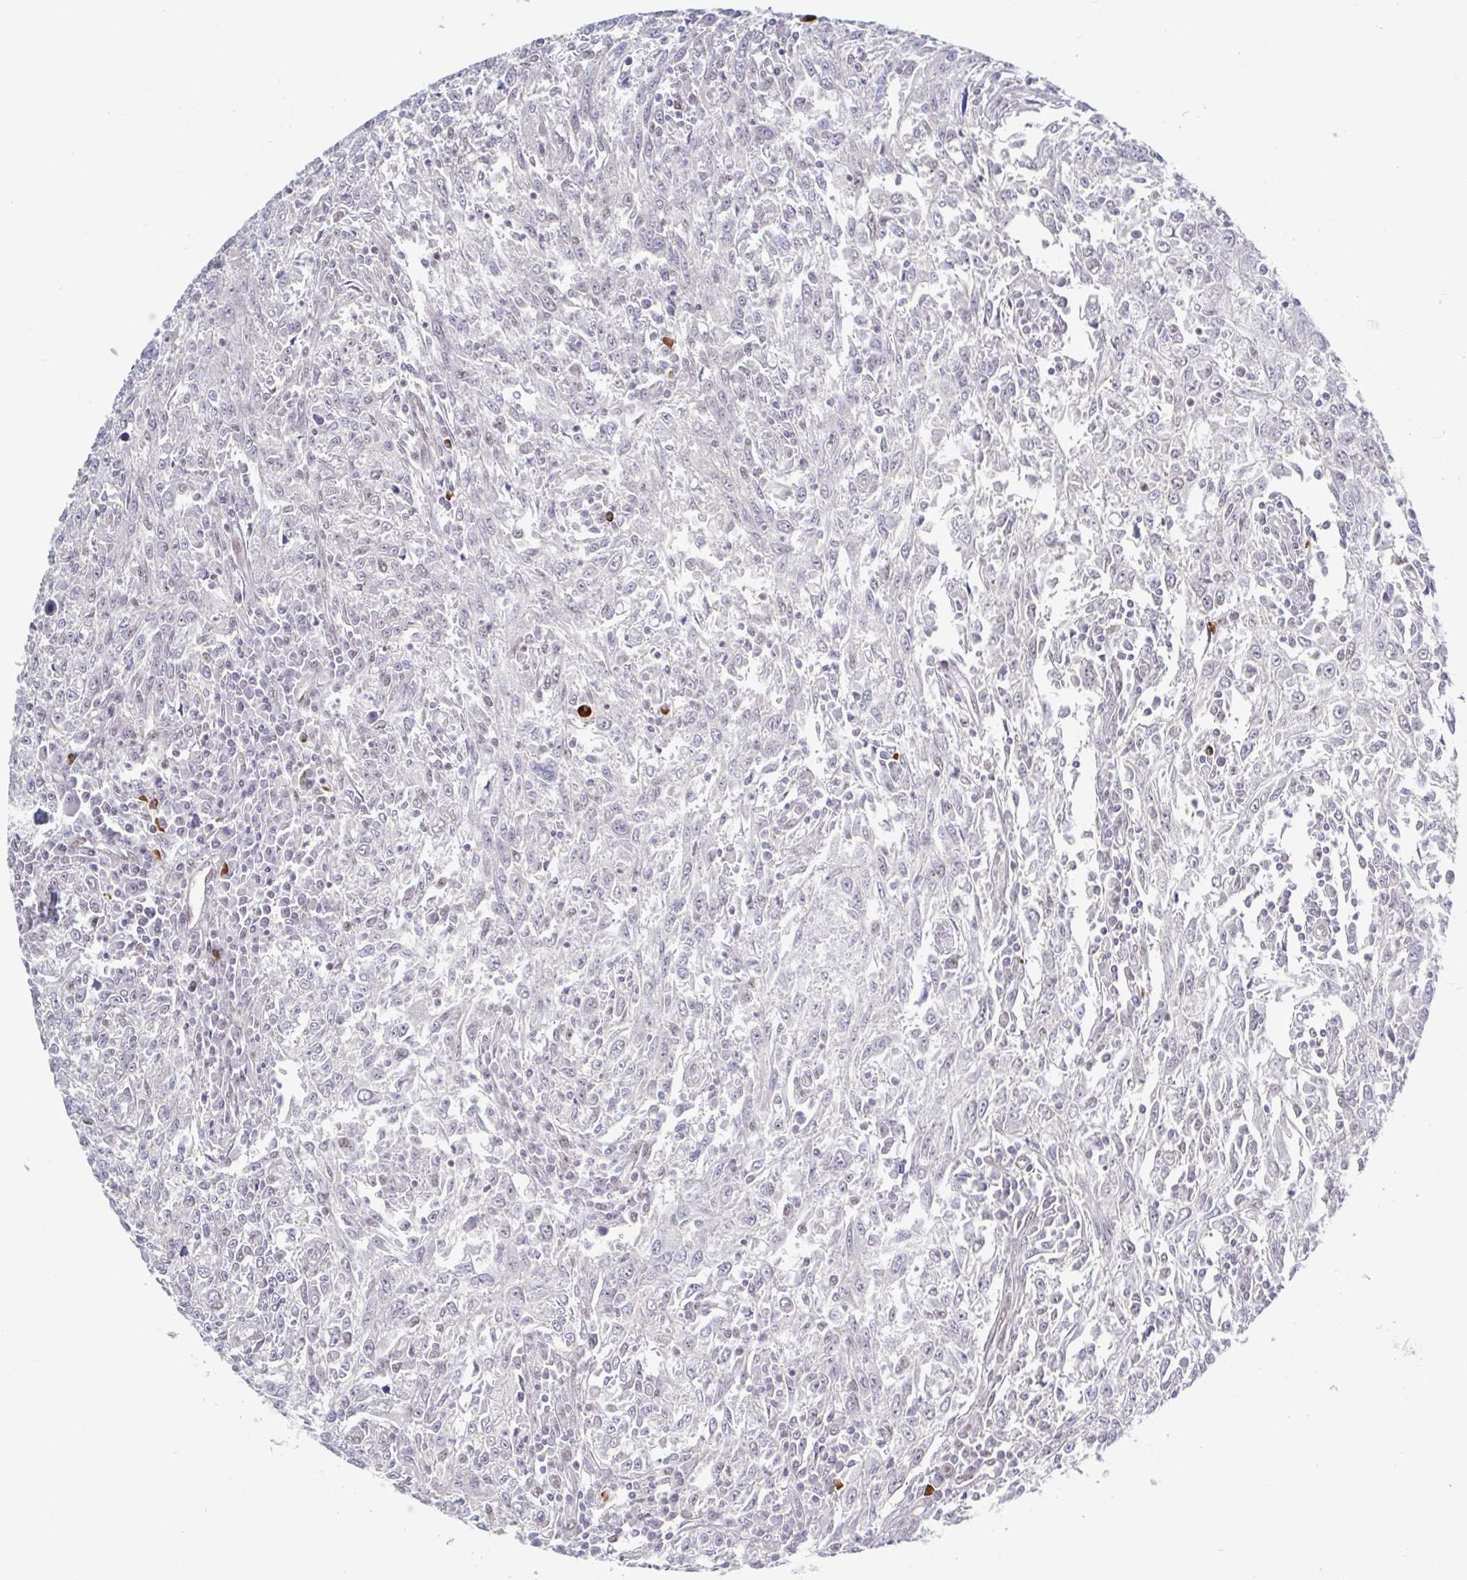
{"staining": {"intensity": "negative", "quantity": "none", "location": "none"}, "tissue": "breast cancer", "cell_type": "Tumor cells", "image_type": "cancer", "snomed": [{"axis": "morphology", "description": "Duct carcinoma"}, {"axis": "topography", "description": "Breast"}], "caption": "The histopathology image shows no significant positivity in tumor cells of invasive ductal carcinoma (breast). Nuclei are stained in blue.", "gene": "BCL7B", "patient": {"sex": "female", "age": 50}}